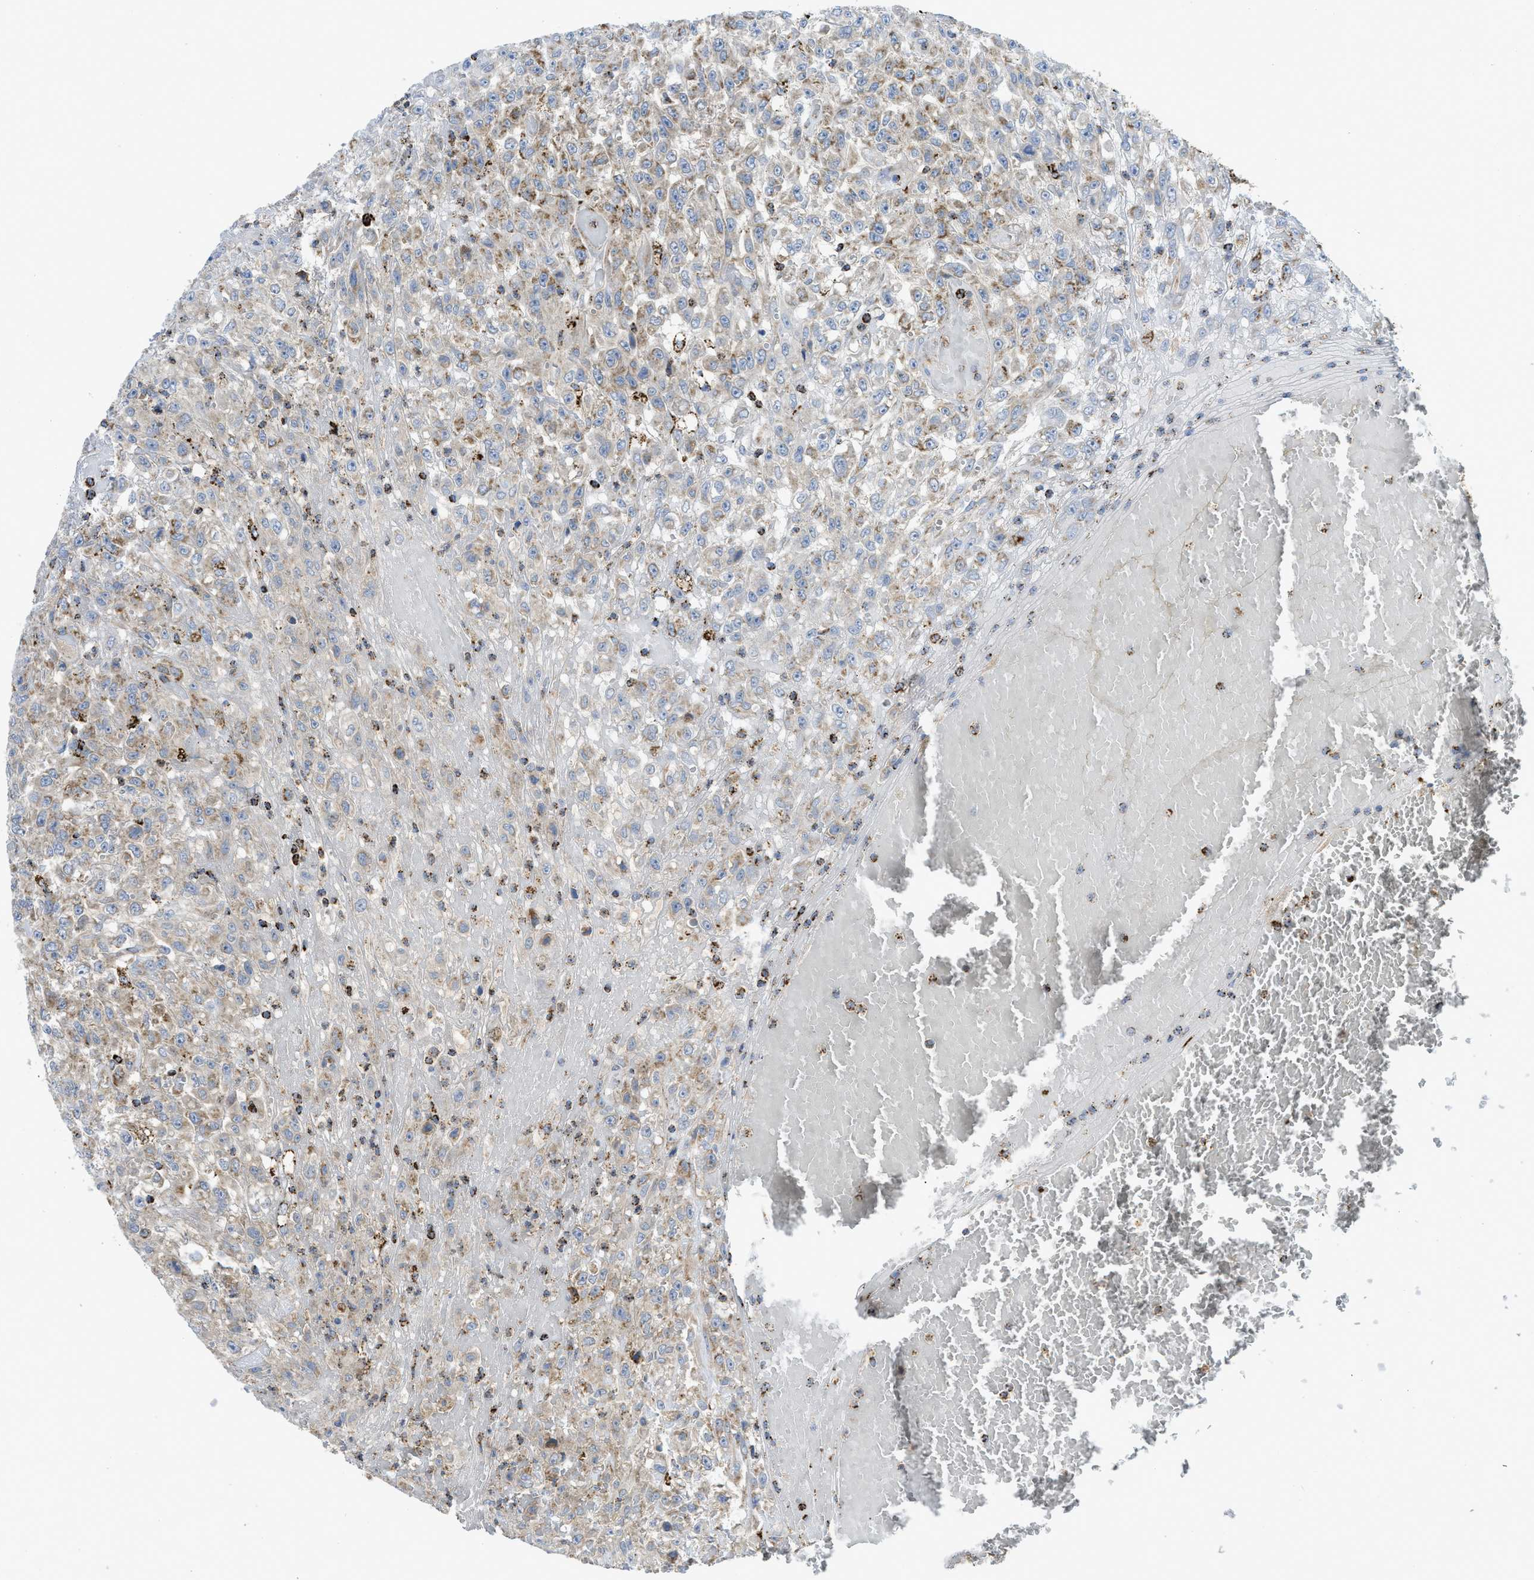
{"staining": {"intensity": "moderate", "quantity": ">75%", "location": "cytoplasmic/membranous"}, "tissue": "urothelial cancer", "cell_type": "Tumor cells", "image_type": "cancer", "snomed": [{"axis": "morphology", "description": "Urothelial carcinoma, High grade"}, {"axis": "topography", "description": "Urinary bladder"}], "caption": "About >75% of tumor cells in urothelial cancer display moderate cytoplasmic/membranous protein staining as visualized by brown immunohistochemical staining.", "gene": "SQOR", "patient": {"sex": "male", "age": 46}}